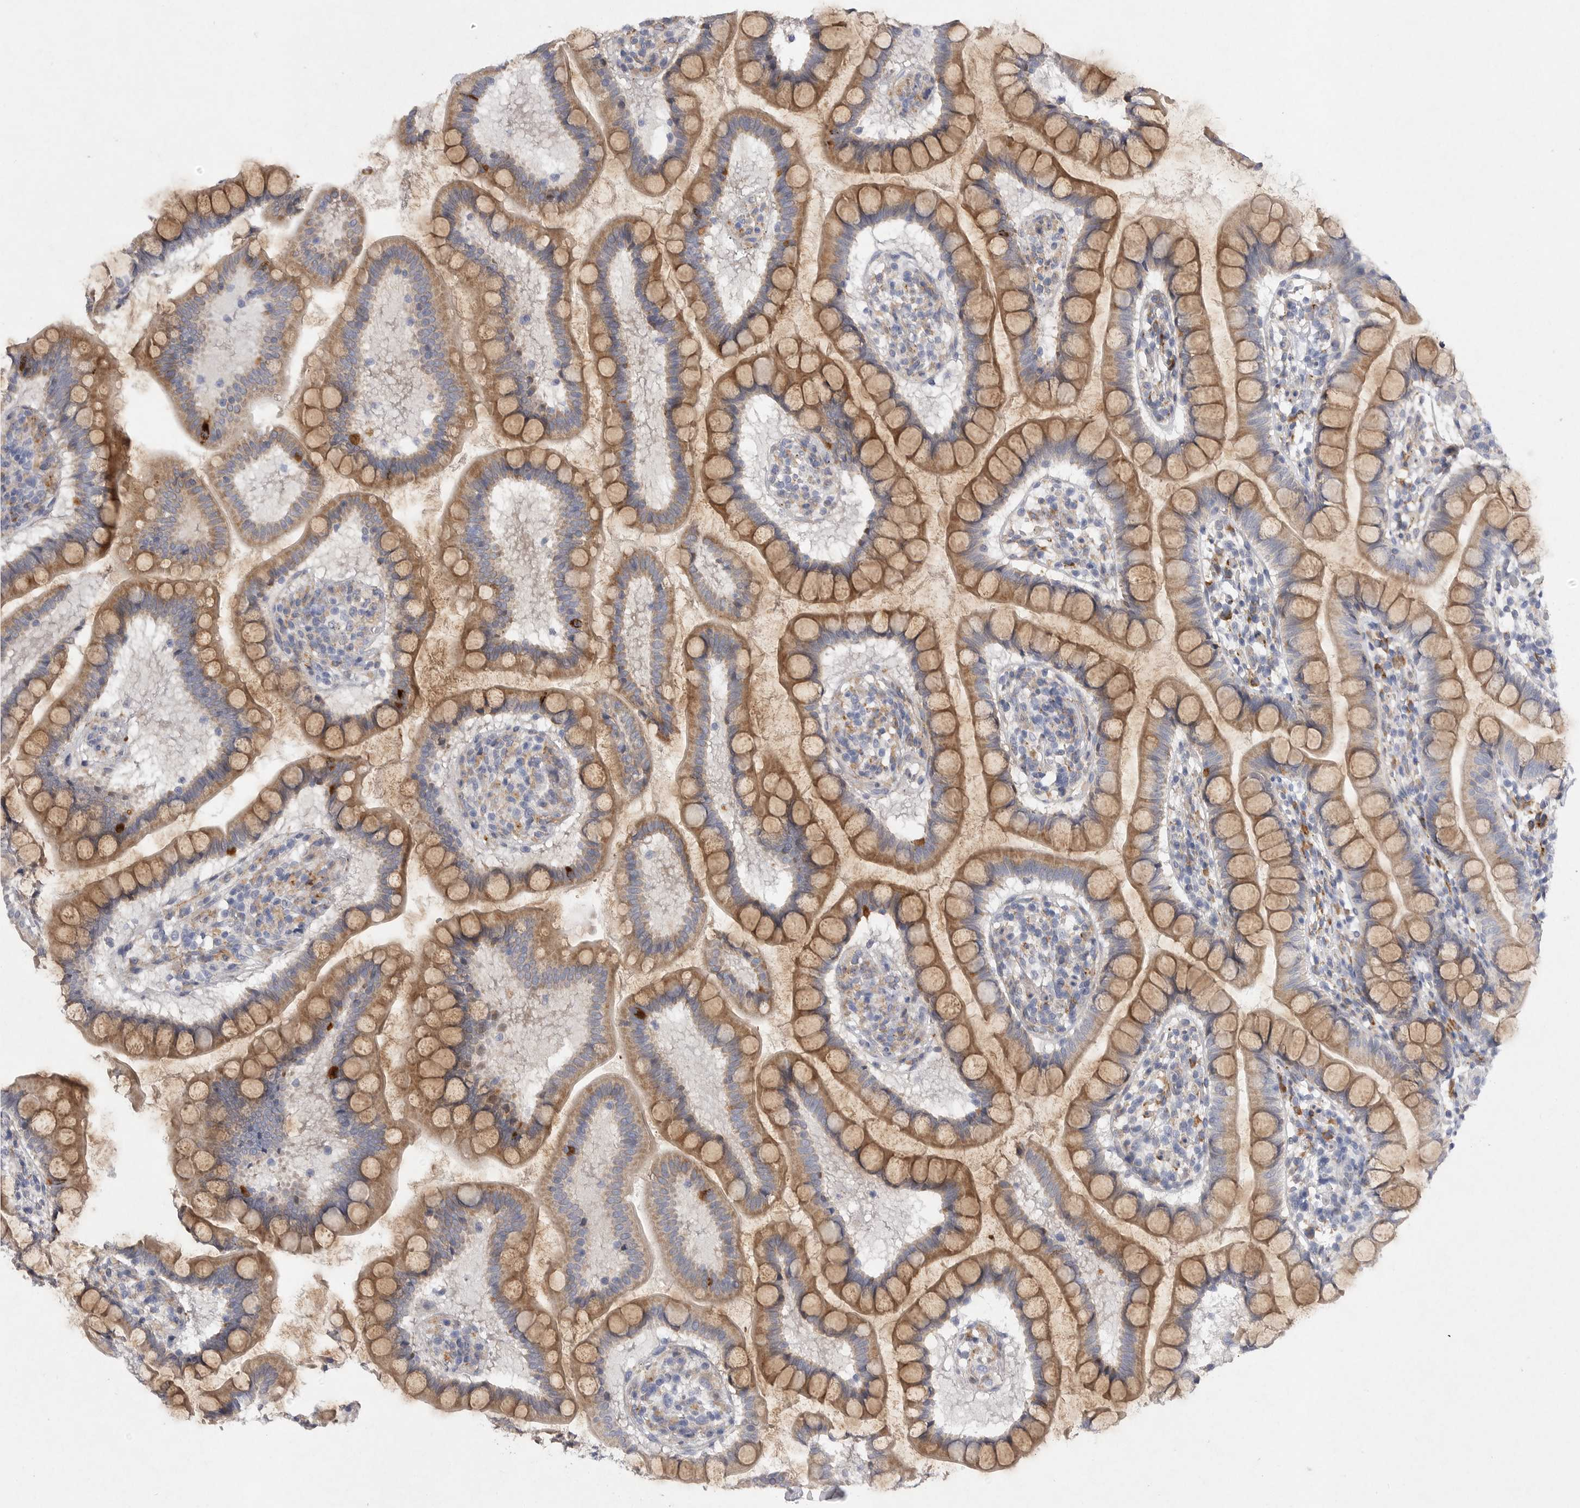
{"staining": {"intensity": "moderate", "quantity": ">75%", "location": "cytoplasmic/membranous"}, "tissue": "small intestine", "cell_type": "Glandular cells", "image_type": "normal", "snomed": [{"axis": "morphology", "description": "Normal tissue, NOS"}, {"axis": "topography", "description": "Small intestine"}], "caption": "Approximately >75% of glandular cells in normal small intestine show moderate cytoplasmic/membranous protein positivity as visualized by brown immunohistochemical staining.", "gene": "EDEM3", "patient": {"sex": "female", "age": 84}}